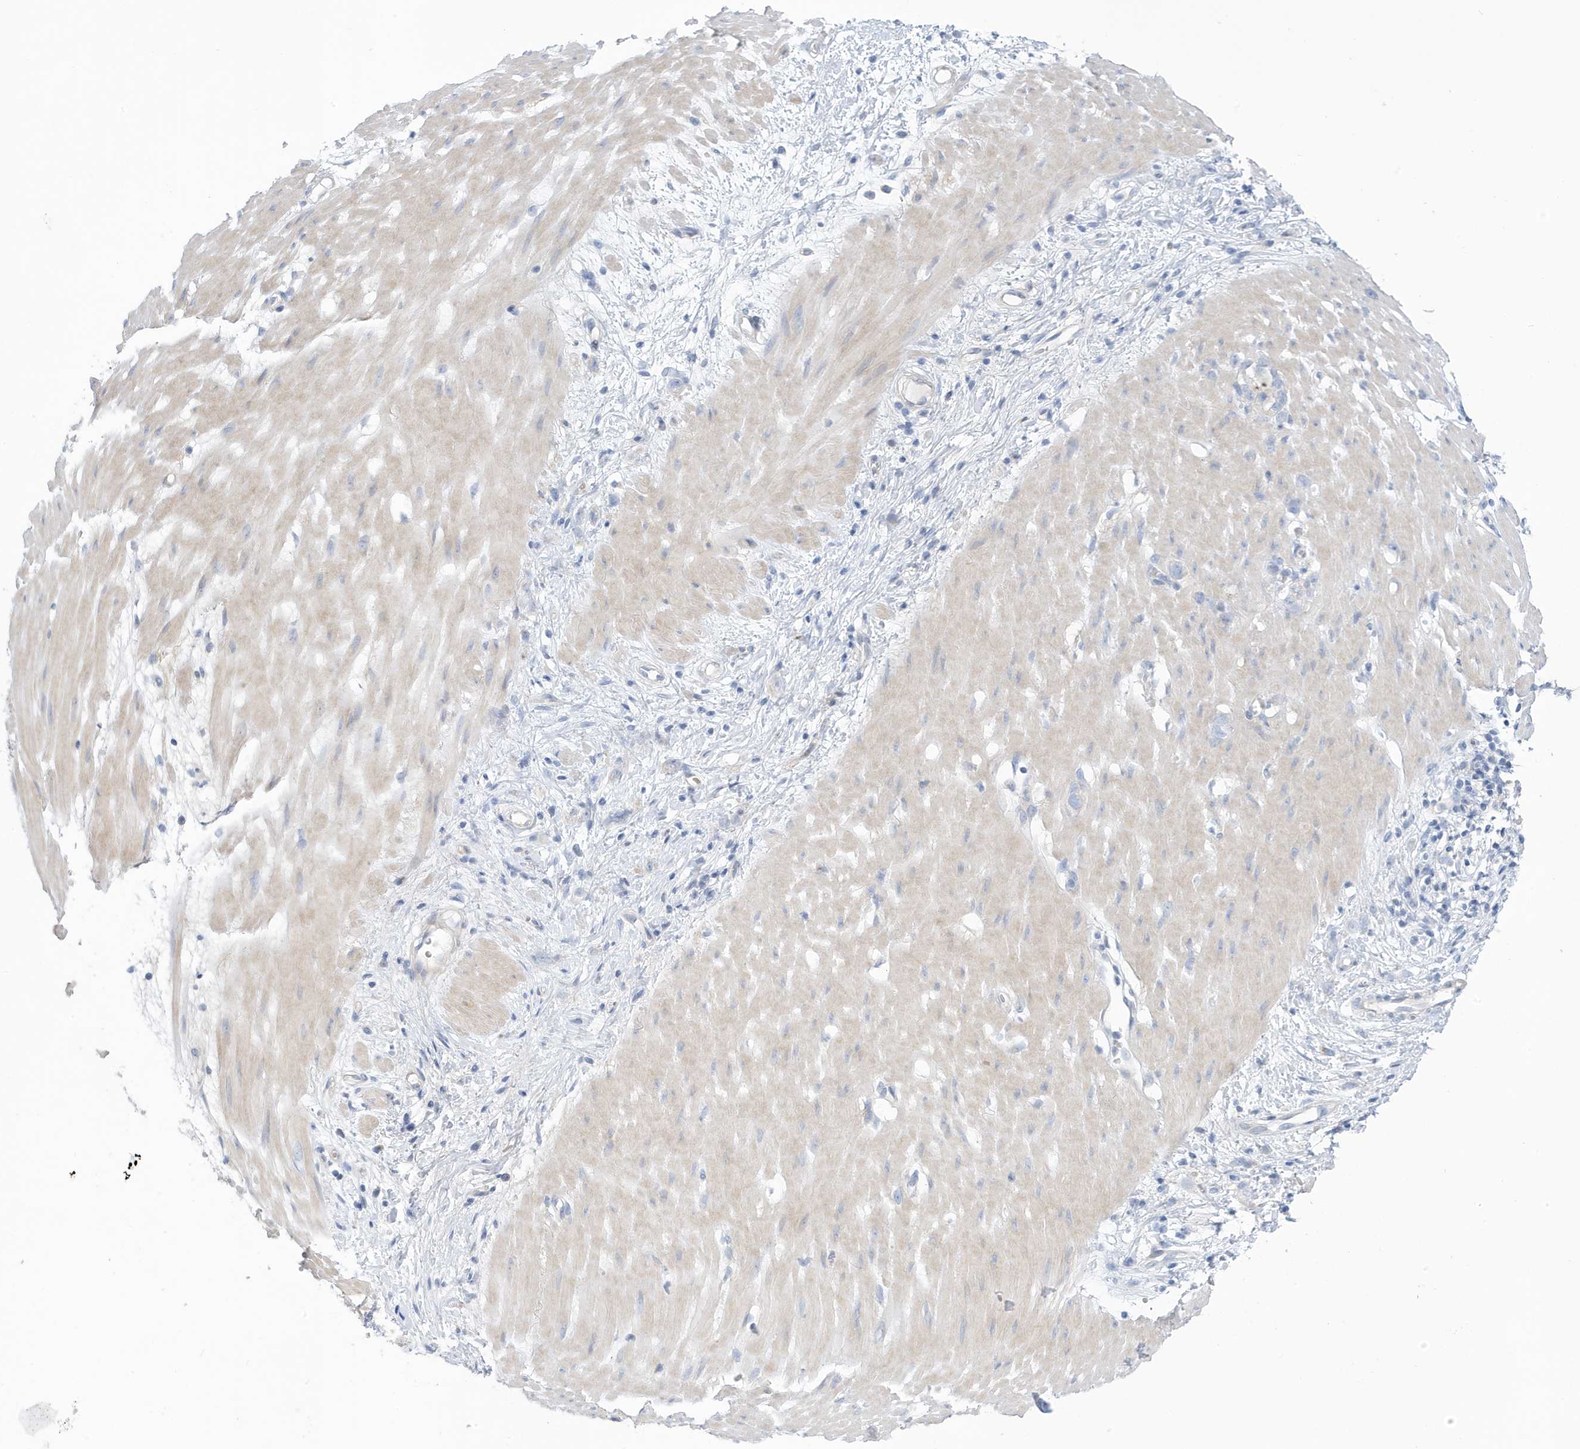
{"staining": {"intensity": "negative", "quantity": "none", "location": "none"}, "tissue": "stomach cancer", "cell_type": "Tumor cells", "image_type": "cancer", "snomed": [{"axis": "morphology", "description": "Adenocarcinoma, NOS"}, {"axis": "topography", "description": "Stomach"}], "caption": "Human stomach adenocarcinoma stained for a protein using immunohistochemistry (IHC) shows no staining in tumor cells.", "gene": "ATP13A5", "patient": {"sex": "female", "age": 76}}